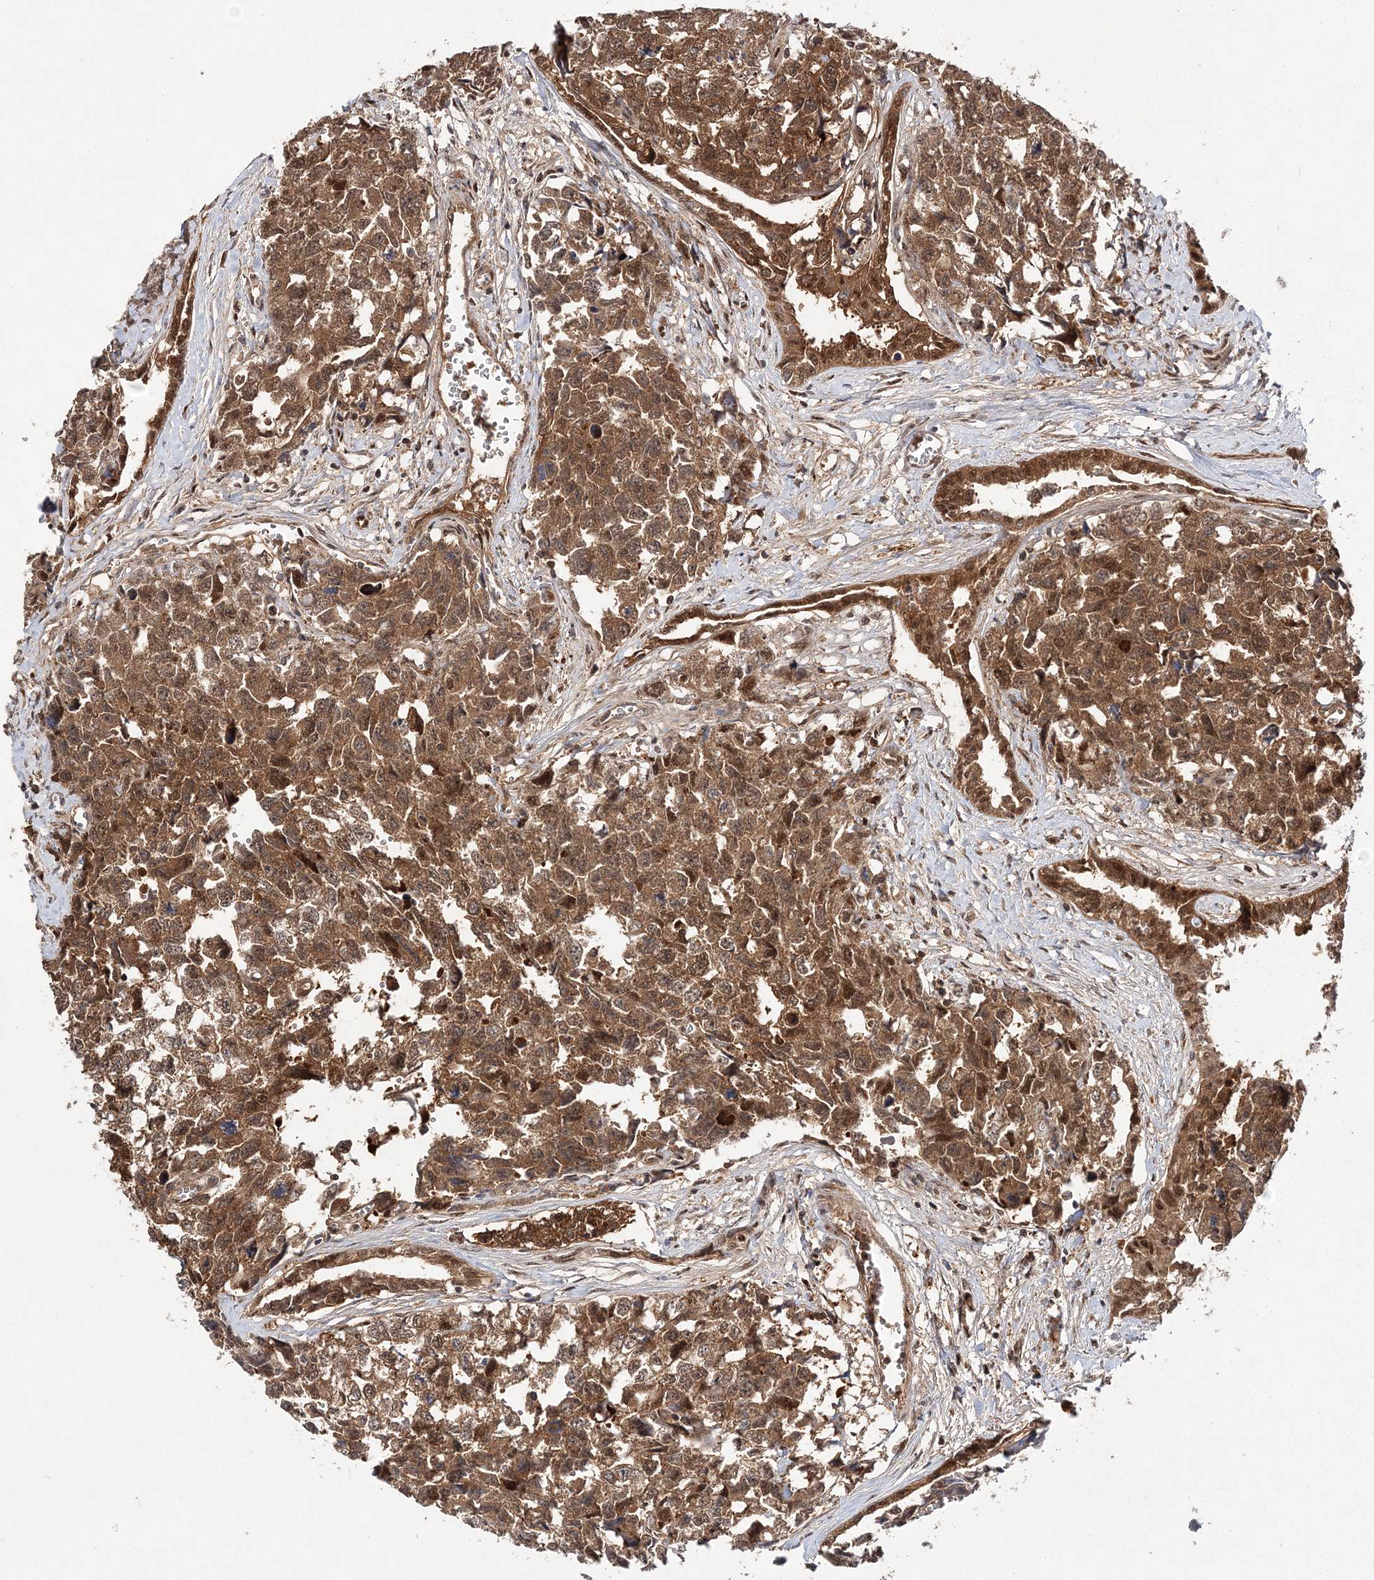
{"staining": {"intensity": "moderate", "quantity": ">75%", "location": "cytoplasmic/membranous"}, "tissue": "testis cancer", "cell_type": "Tumor cells", "image_type": "cancer", "snomed": [{"axis": "morphology", "description": "Carcinoma, Embryonal, NOS"}, {"axis": "topography", "description": "Testis"}], "caption": "Moderate cytoplasmic/membranous expression is identified in about >75% of tumor cells in testis cancer (embryonal carcinoma).", "gene": "NIF3L1", "patient": {"sex": "male", "age": 31}}